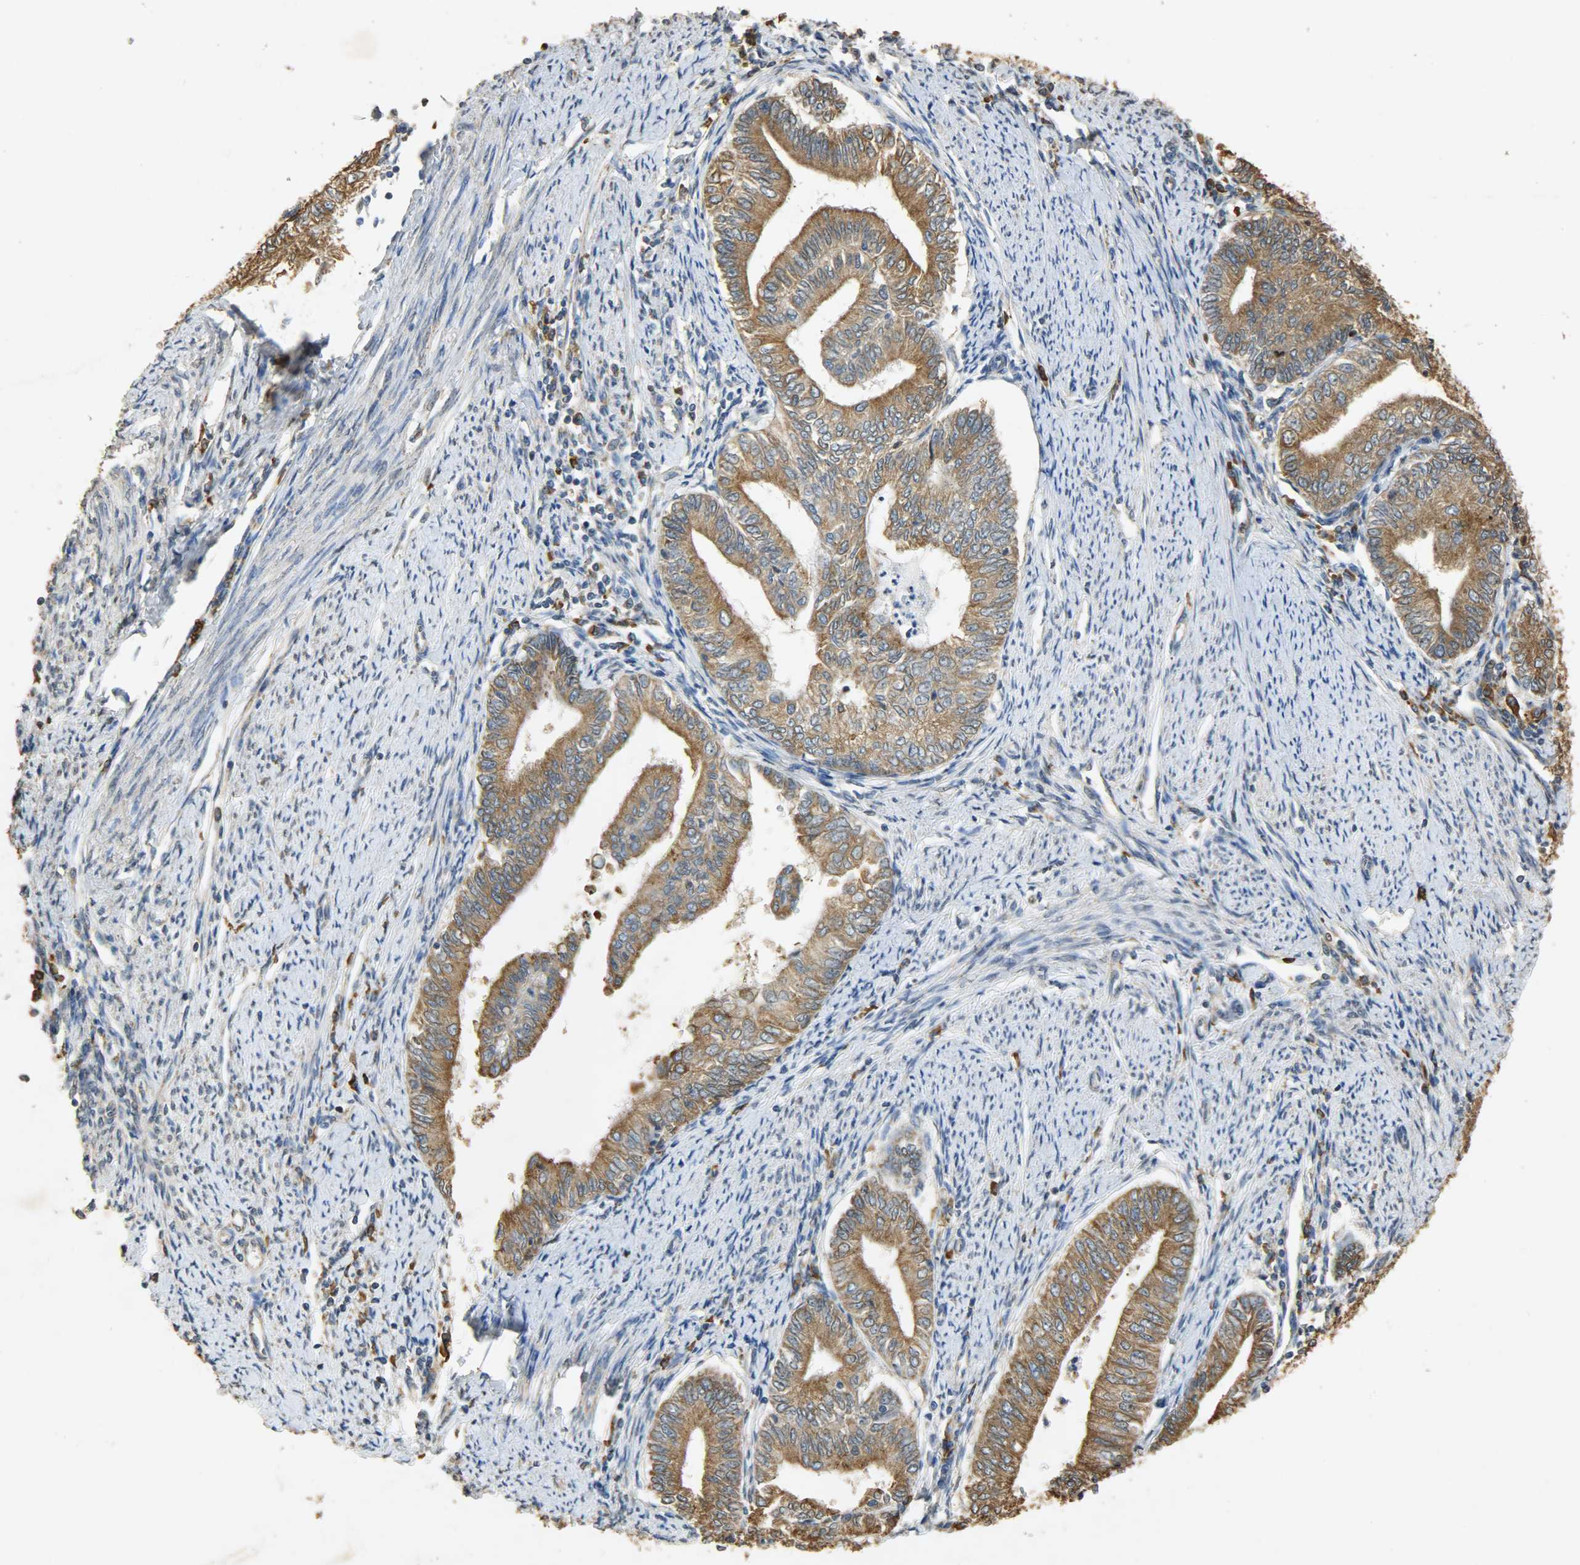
{"staining": {"intensity": "moderate", "quantity": ">75%", "location": "cytoplasmic/membranous"}, "tissue": "endometrial cancer", "cell_type": "Tumor cells", "image_type": "cancer", "snomed": [{"axis": "morphology", "description": "Adenocarcinoma, NOS"}, {"axis": "topography", "description": "Endometrium"}], "caption": "Immunohistochemical staining of human adenocarcinoma (endometrial) reveals medium levels of moderate cytoplasmic/membranous protein staining in approximately >75% of tumor cells. The staining was performed using DAB to visualize the protein expression in brown, while the nuclei were stained in blue with hematoxylin (Magnification: 20x).", "gene": "HSPA5", "patient": {"sex": "female", "age": 66}}